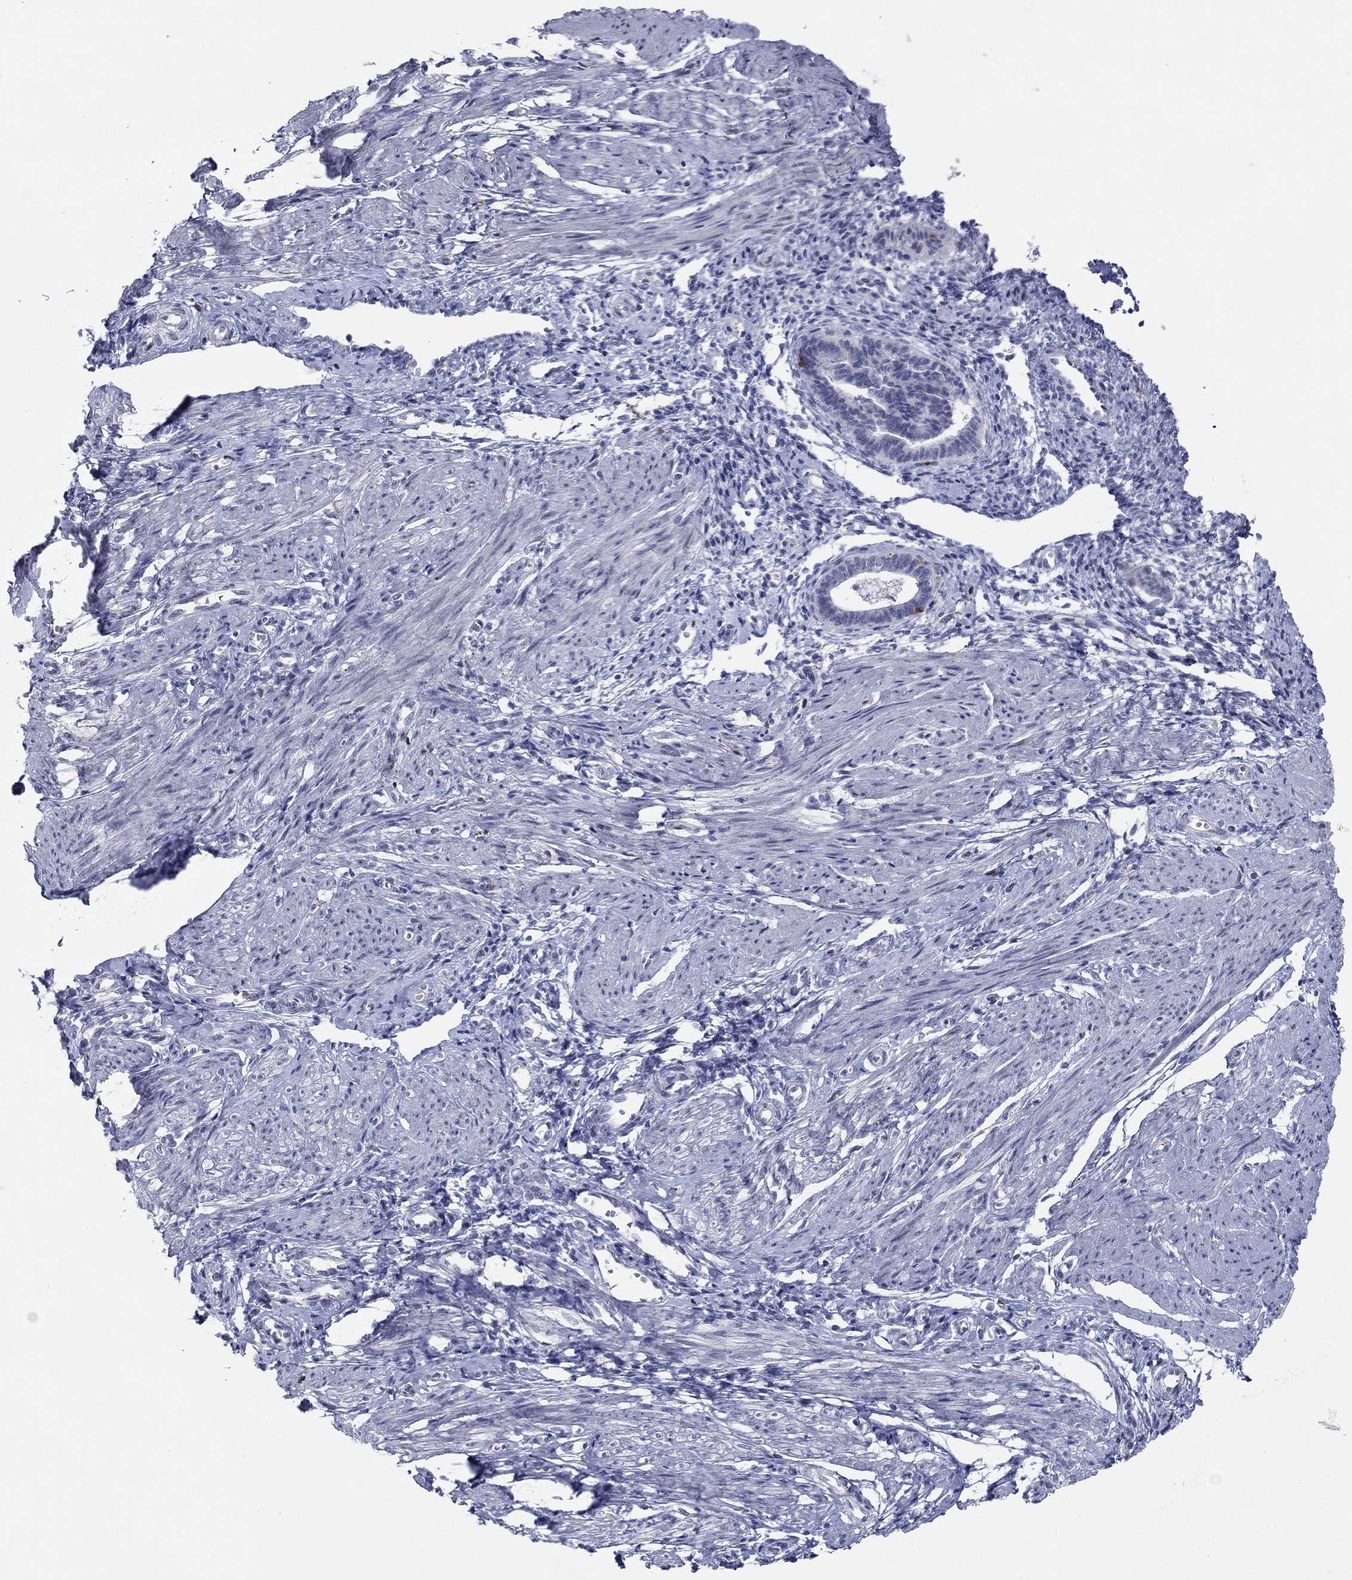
{"staining": {"intensity": "negative", "quantity": "none", "location": "none"}, "tissue": "endometrium", "cell_type": "Cells in endometrial stroma", "image_type": "normal", "snomed": [{"axis": "morphology", "description": "Normal tissue, NOS"}, {"axis": "topography", "description": "Cervix"}, {"axis": "topography", "description": "Endometrium"}], "caption": "Immunohistochemical staining of unremarkable human endometrium shows no significant positivity in cells in endometrial stroma.", "gene": "ITGAE", "patient": {"sex": "female", "age": 37}}